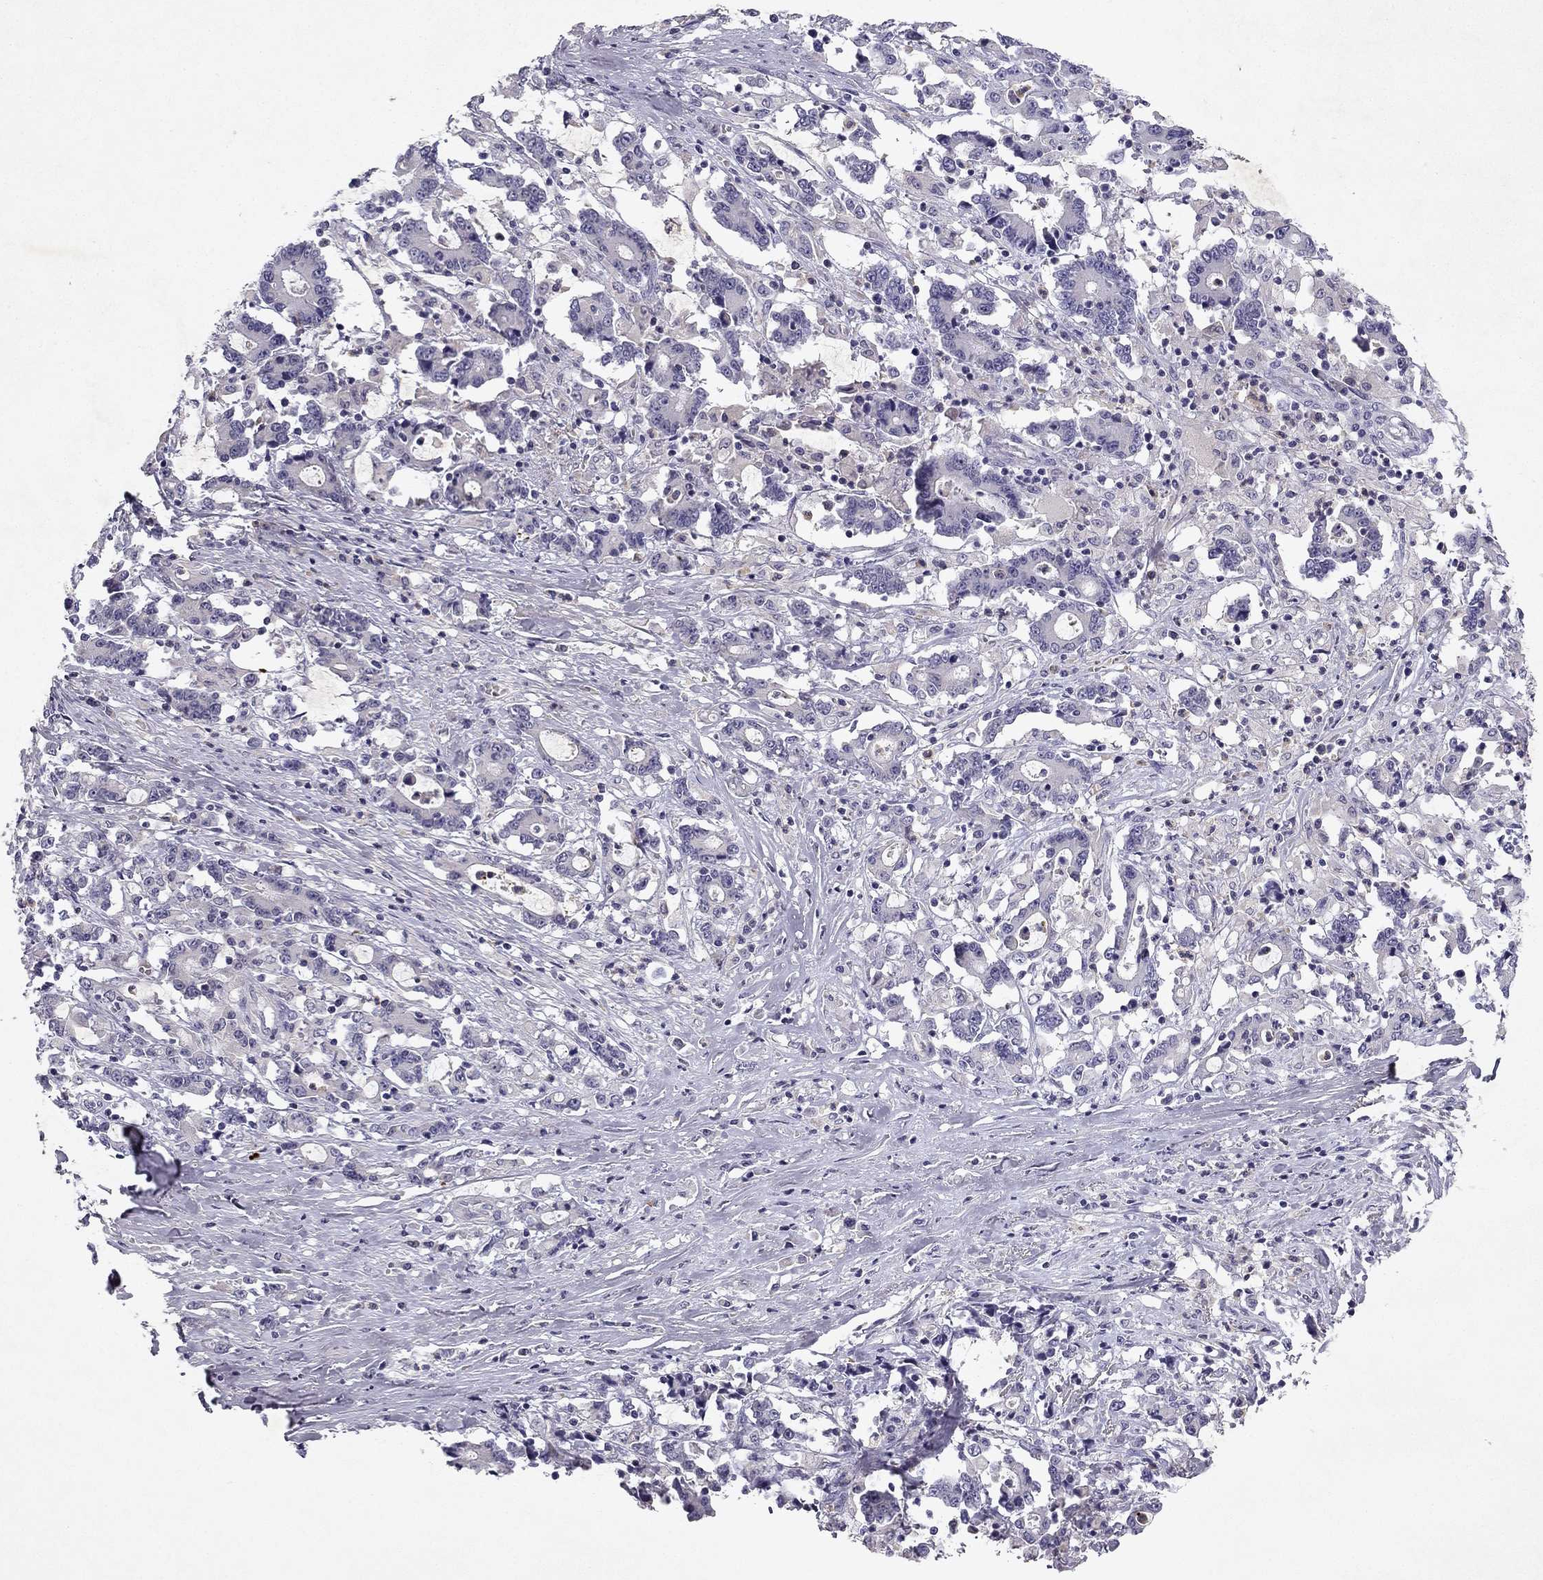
{"staining": {"intensity": "negative", "quantity": "none", "location": "none"}, "tissue": "stomach cancer", "cell_type": "Tumor cells", "image_type": "cancer", "snomed": [{"axis": "morphology", "description": "Adenocarcinoma, NOS"}, {"axis": "topography", "description": "Stomach, upper"}], "caption": "High magnification brightfield microscopy of stomach cancer stained with DAB (brown) and counterstained with hematoxylin (blue): tumor cells show no significant staining.", "gene": "SLC6A4", "patient": {"sex": "male", "age": 68}}